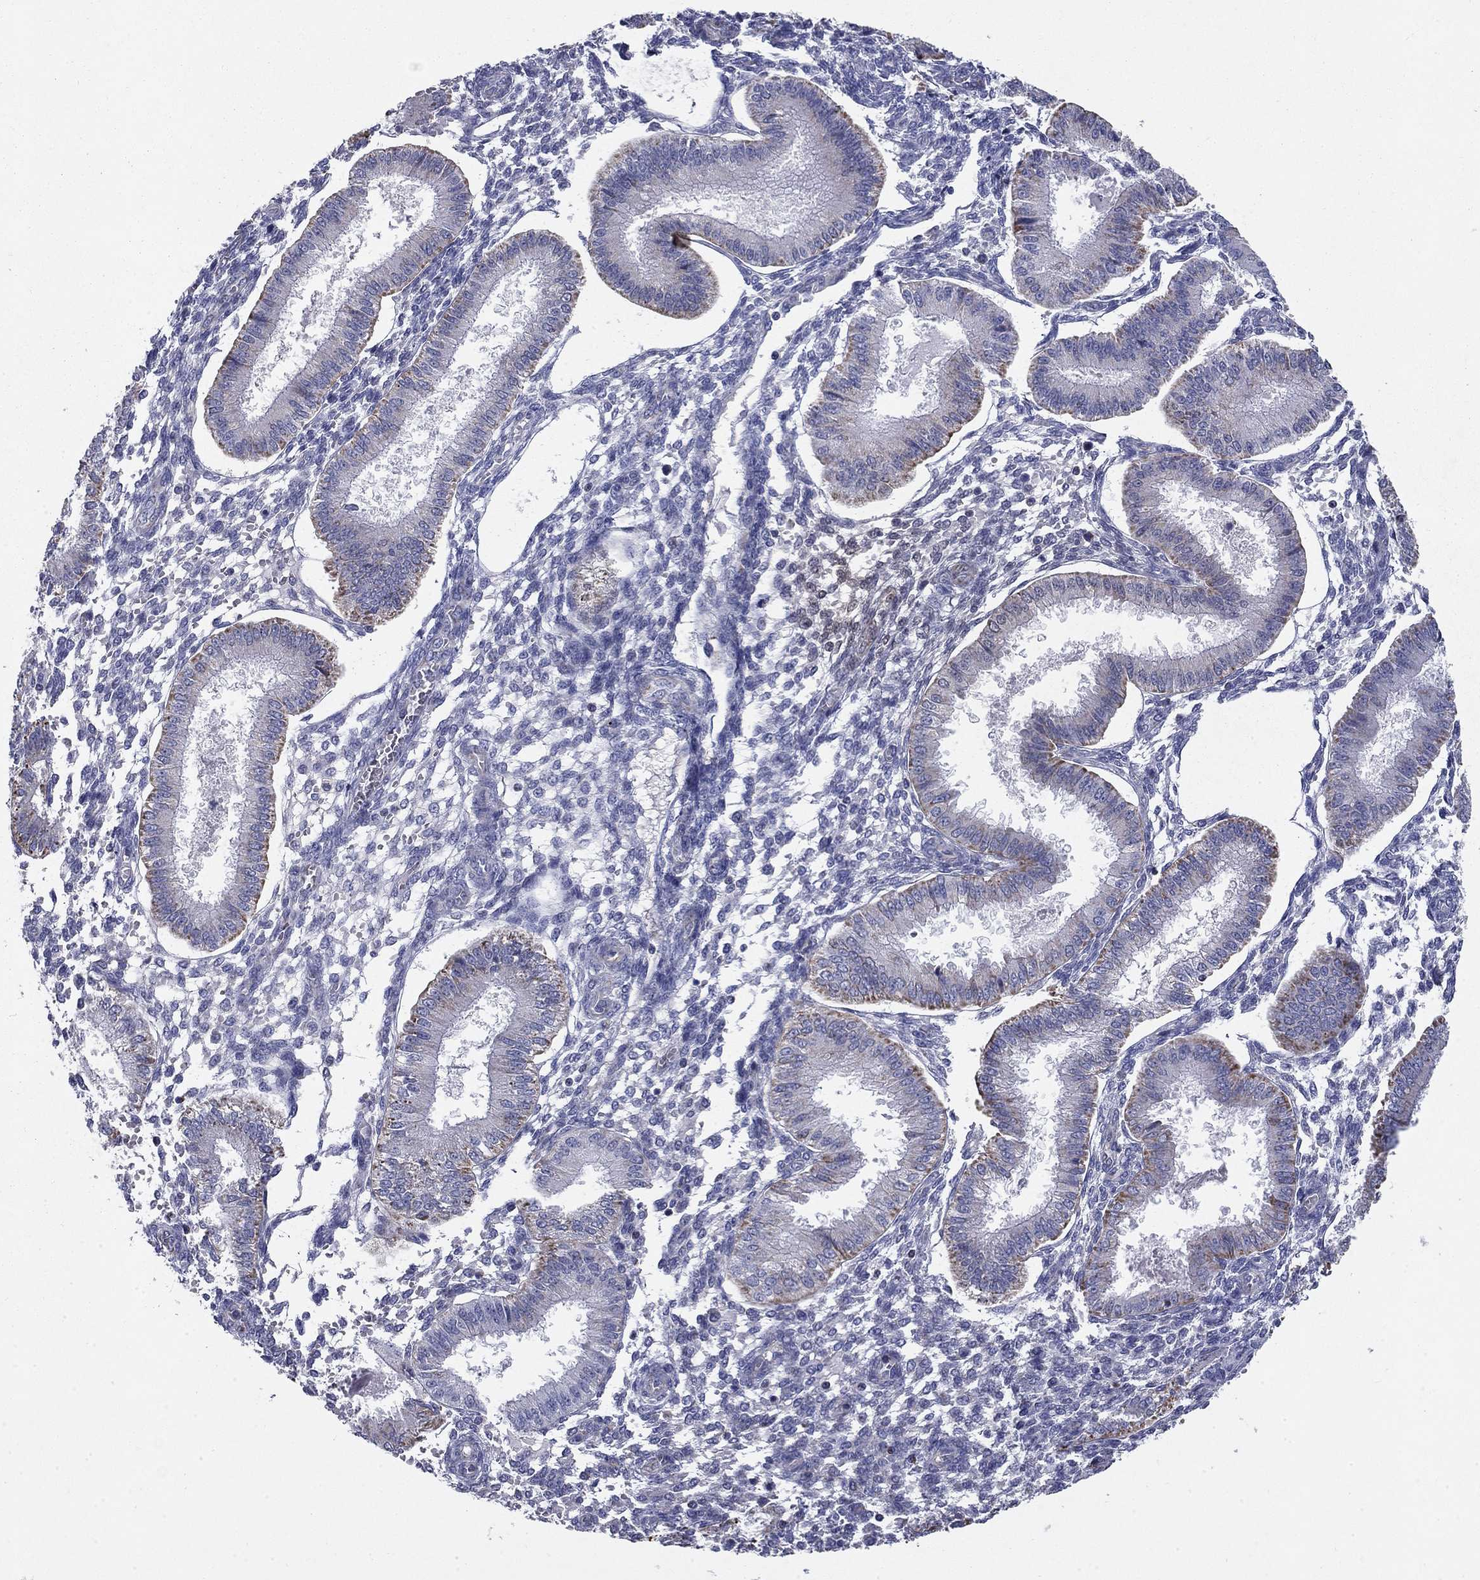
{"staining": {"intensity": "negative", "quantity": "none", "location": "none"}, "tissue": "endometrium", "cell_type": "Cells in endometrial stroma", "image_type": "normal", "snomed": [{"axis": "morphology", "description": "Normal tissue, NOS"}, {"axis": "topography", "description": "Endometrium"}], "caption": "The IHC image has no significant positivity in cells in endometrial stroma of endometrium. (DAB (3,3'-diaminobenzidine) immunohistochemistry with hematoxylin counter stain).", "gene": "NDUFA4L2", "patient": {"sex": "female", "age": 43}}